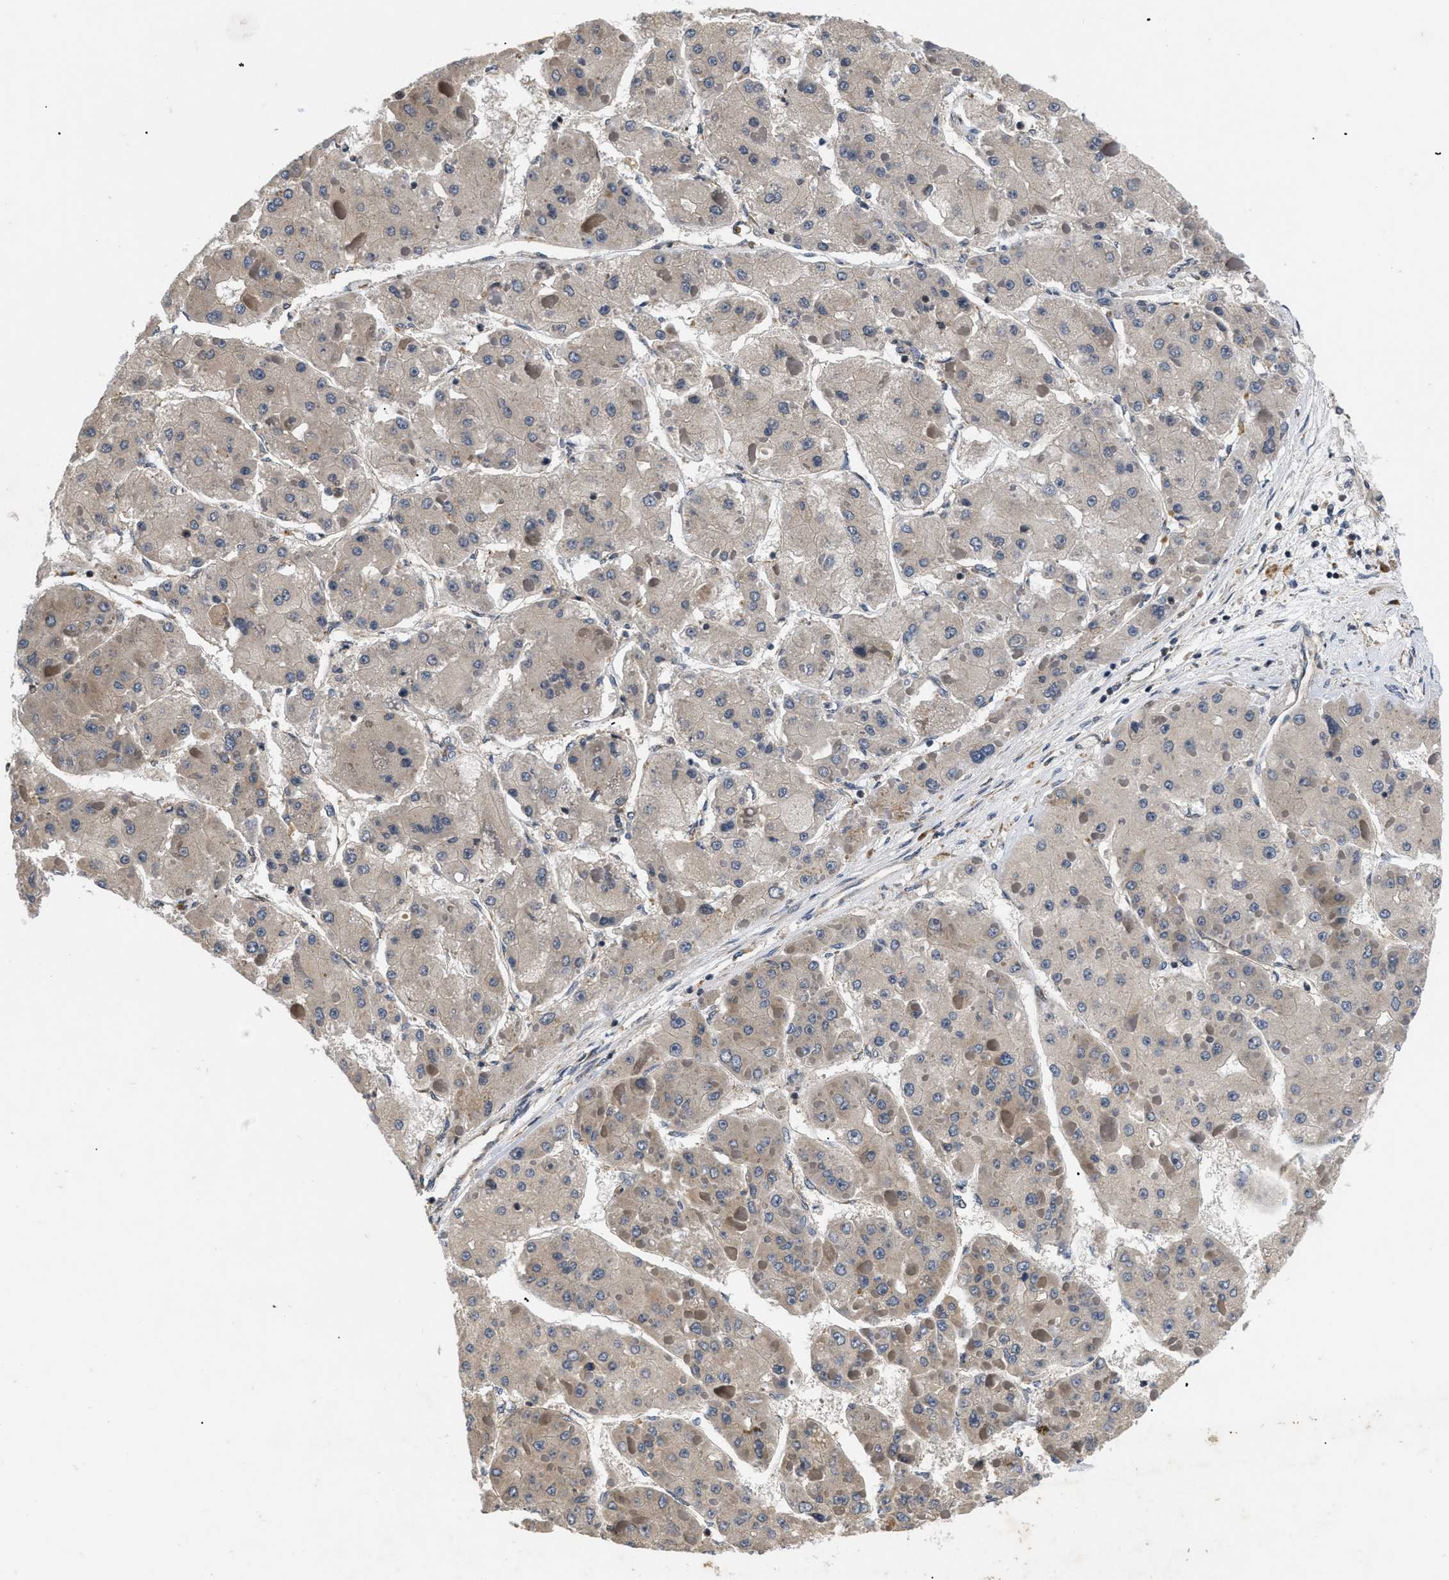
{"staining": {"intensity": "weak", "quantity": "<25%", "location": "cytoplasmic/membranous"}, "tissue": "liver cancer", "cell_type": "Tumor cells", "image_type": "cancer", "snomed": [{"axis": "morphology", "description": "Carcinoma, Hepatocellular, NOS"}, {"axis": "topography", "description": "Liver"}], "caption": "Immunohistochemical staining of human hepatocellular carcinoma (liver) shows no significant positivity in tumor cells.", "gene": "HMGCR", "patient": {"sex": "female", "age": 73}}